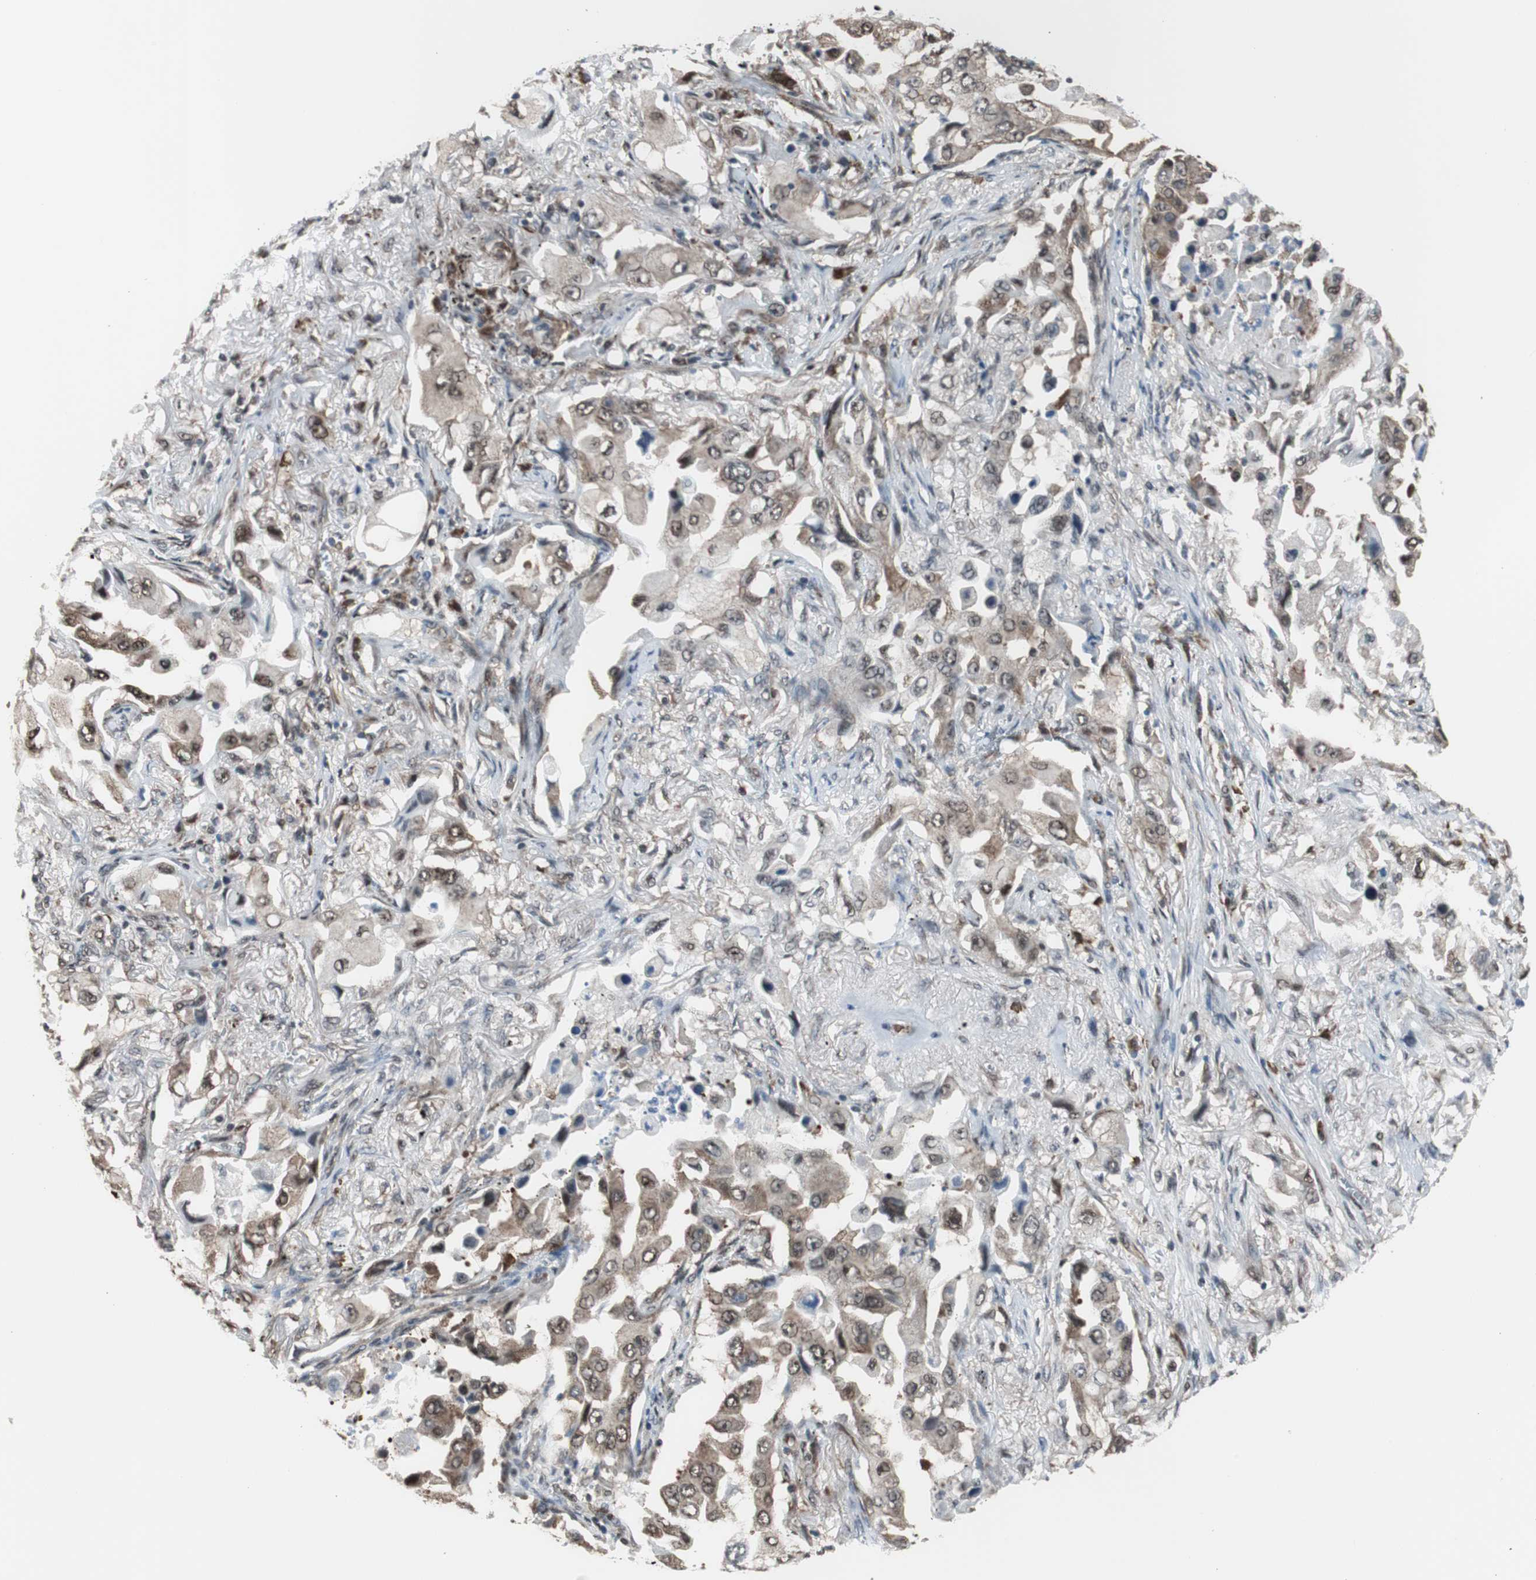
{"staining": {"intensity": "weak", "quantity": ">75%", "location": "cytoplasmic/membranous,nuclear"}, "tissue": "lung cancer", "cell_type": "Tumor cells", "image_type": "cancer", "snomed": [{"axis": "morphology", "description": "Adenocarcinoma, NOS"}, {"axis": "topography", "description": "Lung"}], "caption": "A brown stain shows weak cytoplasmic/membranous and nuclear positivity of a protein in human lung adenocarcinoma tumor cells. (Brightfield microscopy of DAB IHC at high magnification).", "gene": "VCP", "patient": {"sex": "female", "age": 65}}